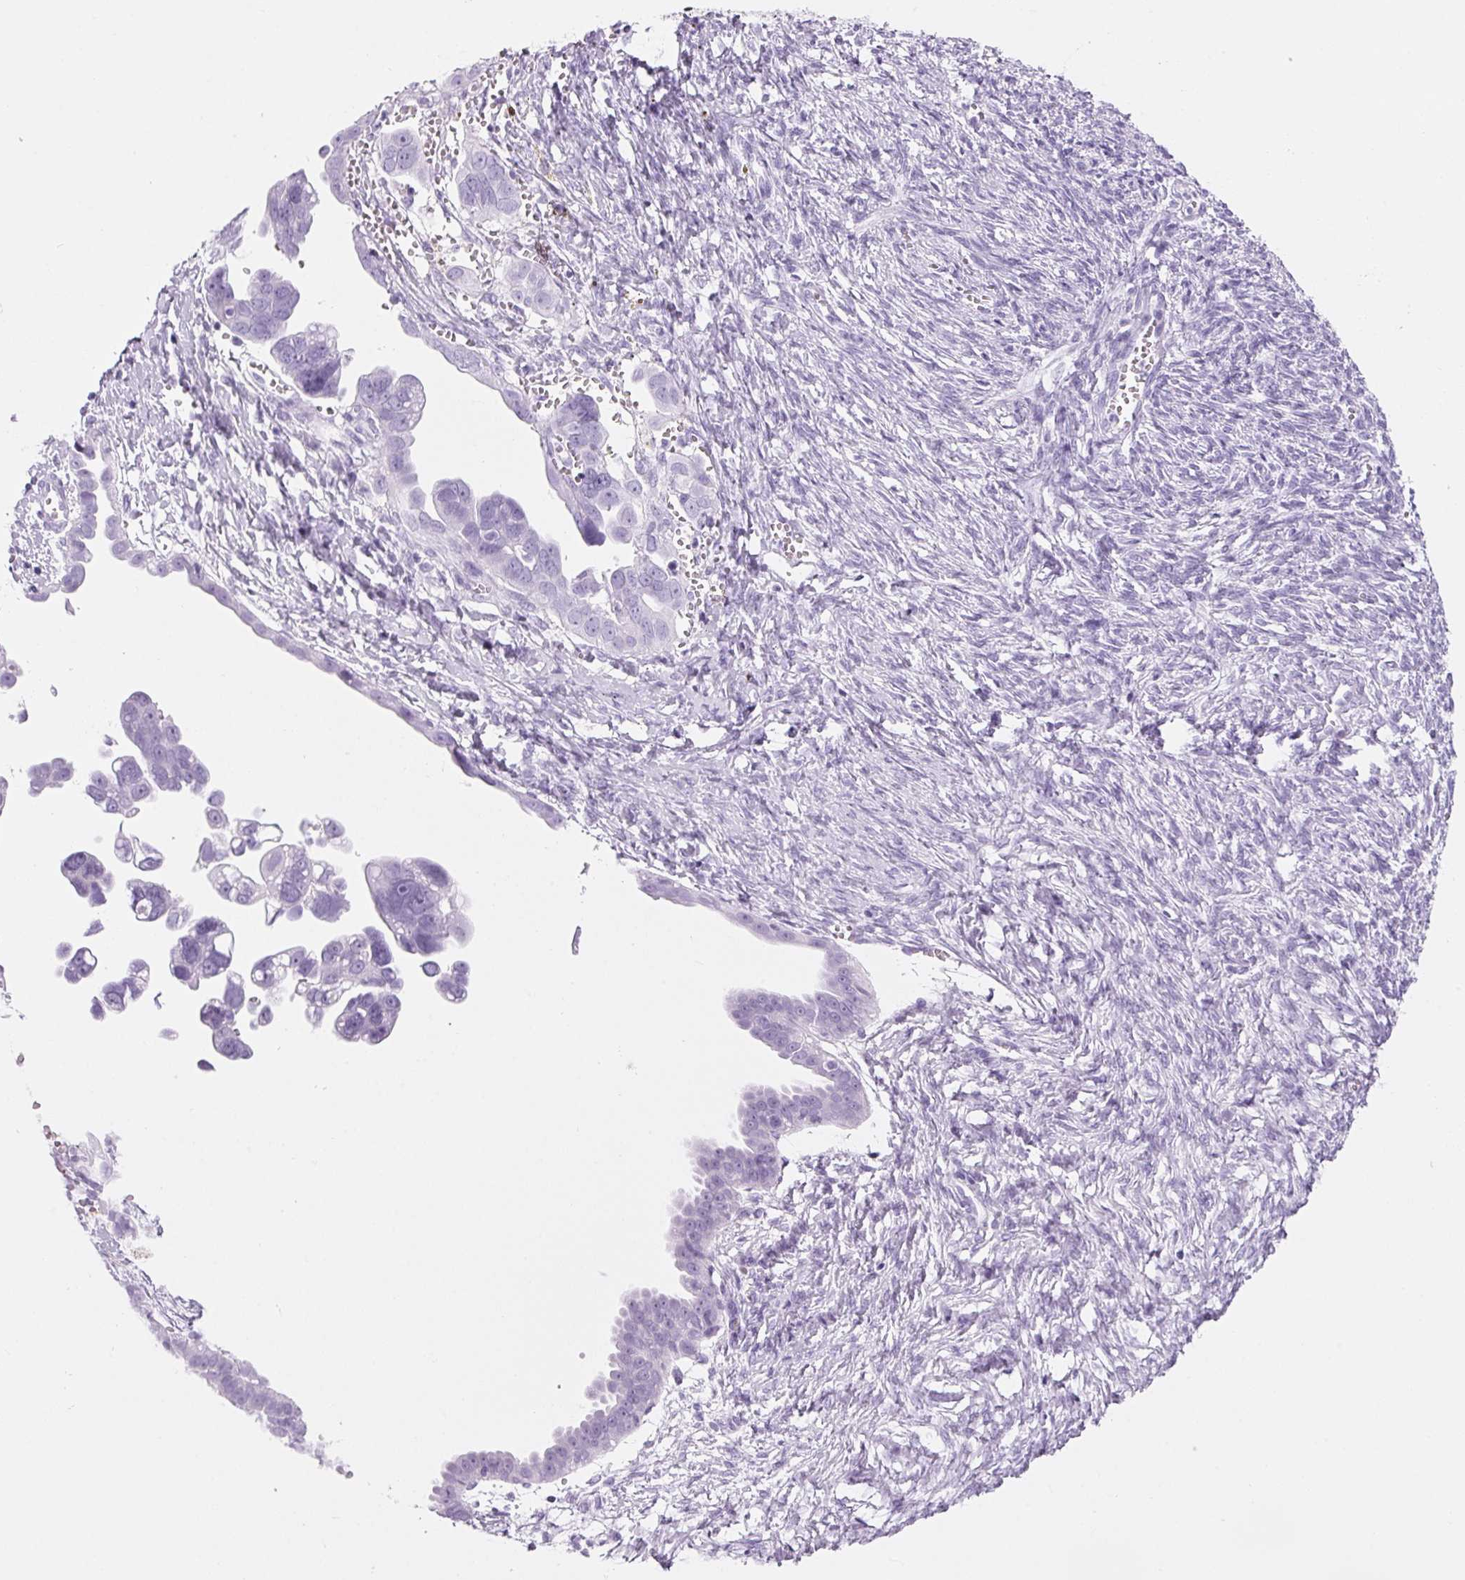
{"staining": {"intensity": "negative", "quantity": "none", "location": "none"}, "tissue": "ovarian cancer", "cell_type": "Tumor cells", "image_type": "cancer", "snomed": [{"axis": "morphology", "description": "Cystadenocarcinoma, serous, NOS"}, {"axis": "topography", "description": "Ovary"}], "caption": "Ovarian serous cystadenocarcinoma was stained to show a protein in brown. There is no significant expression in tumor cells.", "gene": "PPP1R1A", "patient": {"sex": "female", "age": 59}}